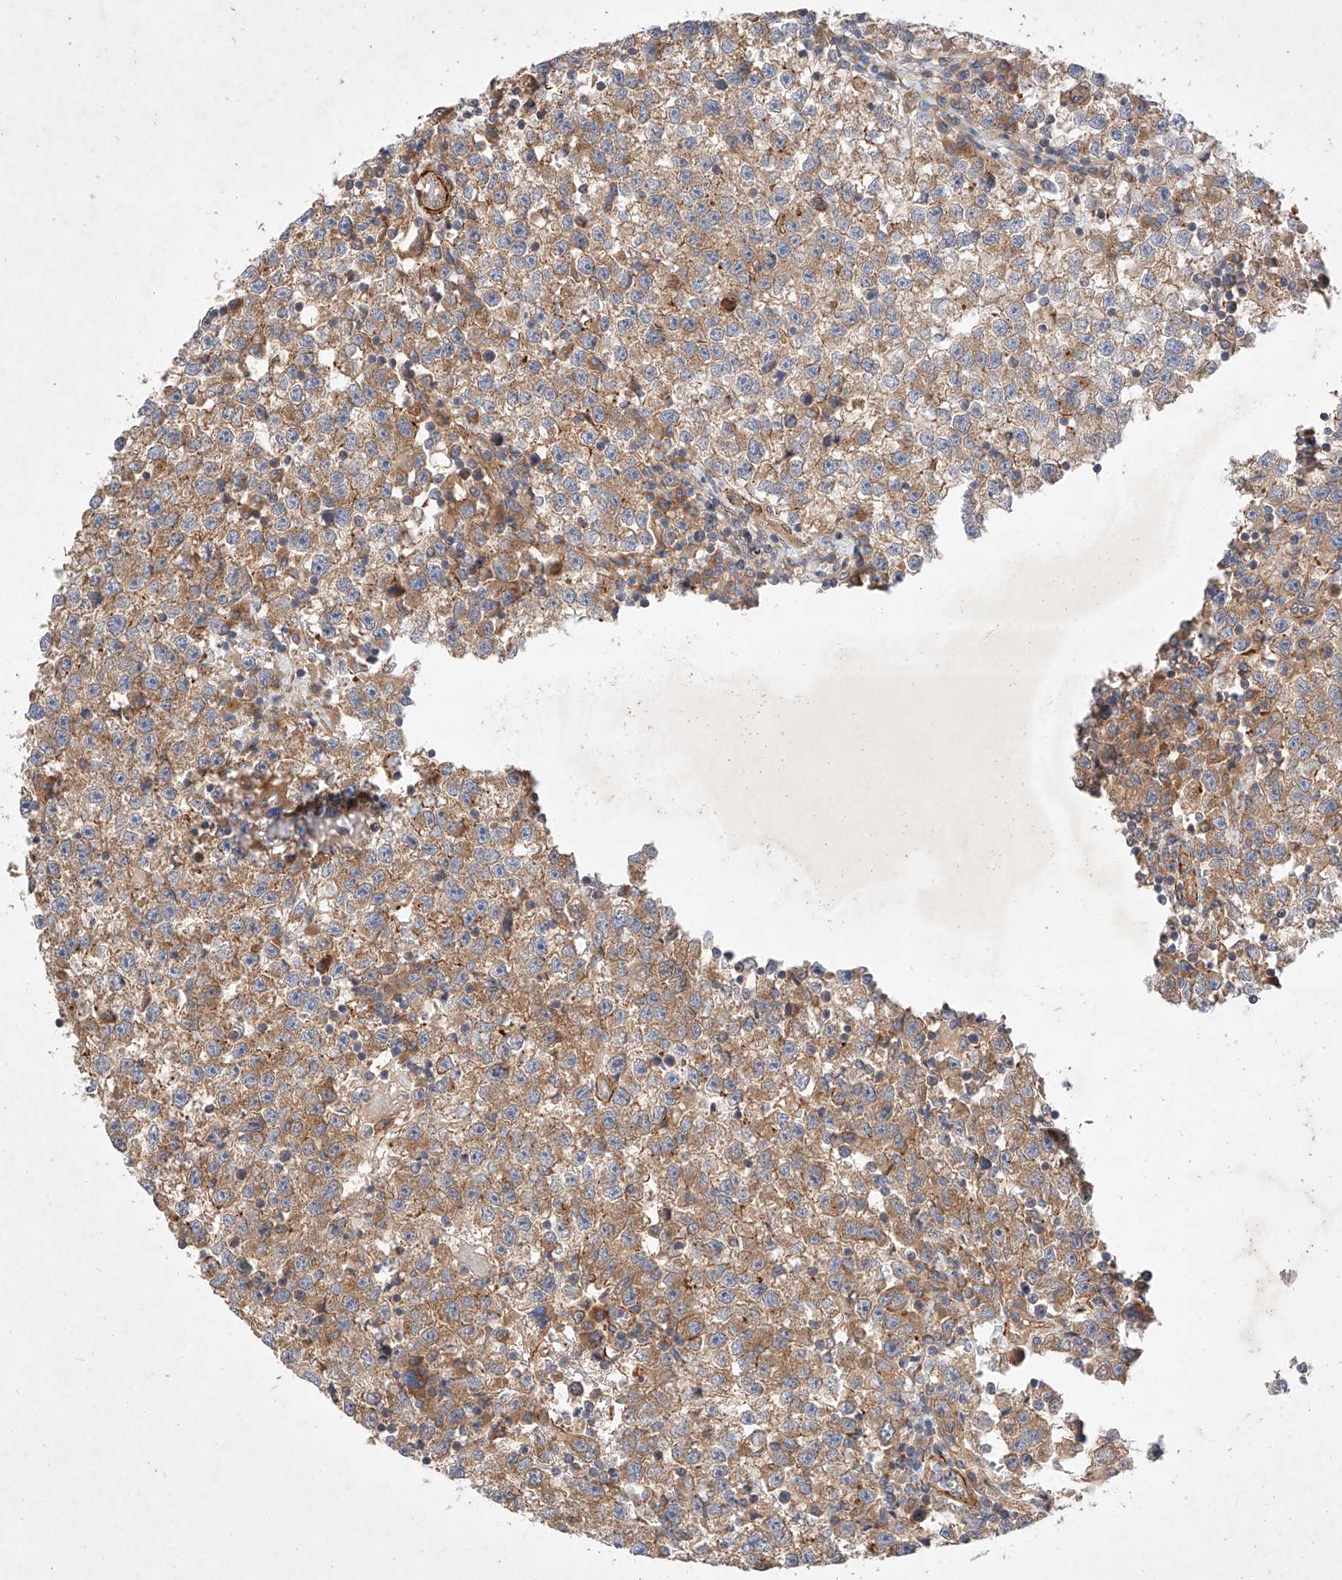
{"staining": {"intensity": "moderate", "quantity": ">75%", "location": "cytoplasmic/membranous"}, "tissue": "testis cancer", "cell_type": "Tumor cells", "image_type": "cancer", "snomed": [{"axis": "morphology", "description": "Seminoma, NOS"}, {"axis": "topography", "description": "Testis"}], "caption": "A micrograph of human testis seminoma stained for a protein displays moderate cytoplasmic/membranous brown staining in tumor cells.", "gene": "RAB23", "patient": {"sex": "male", "age": 22}}